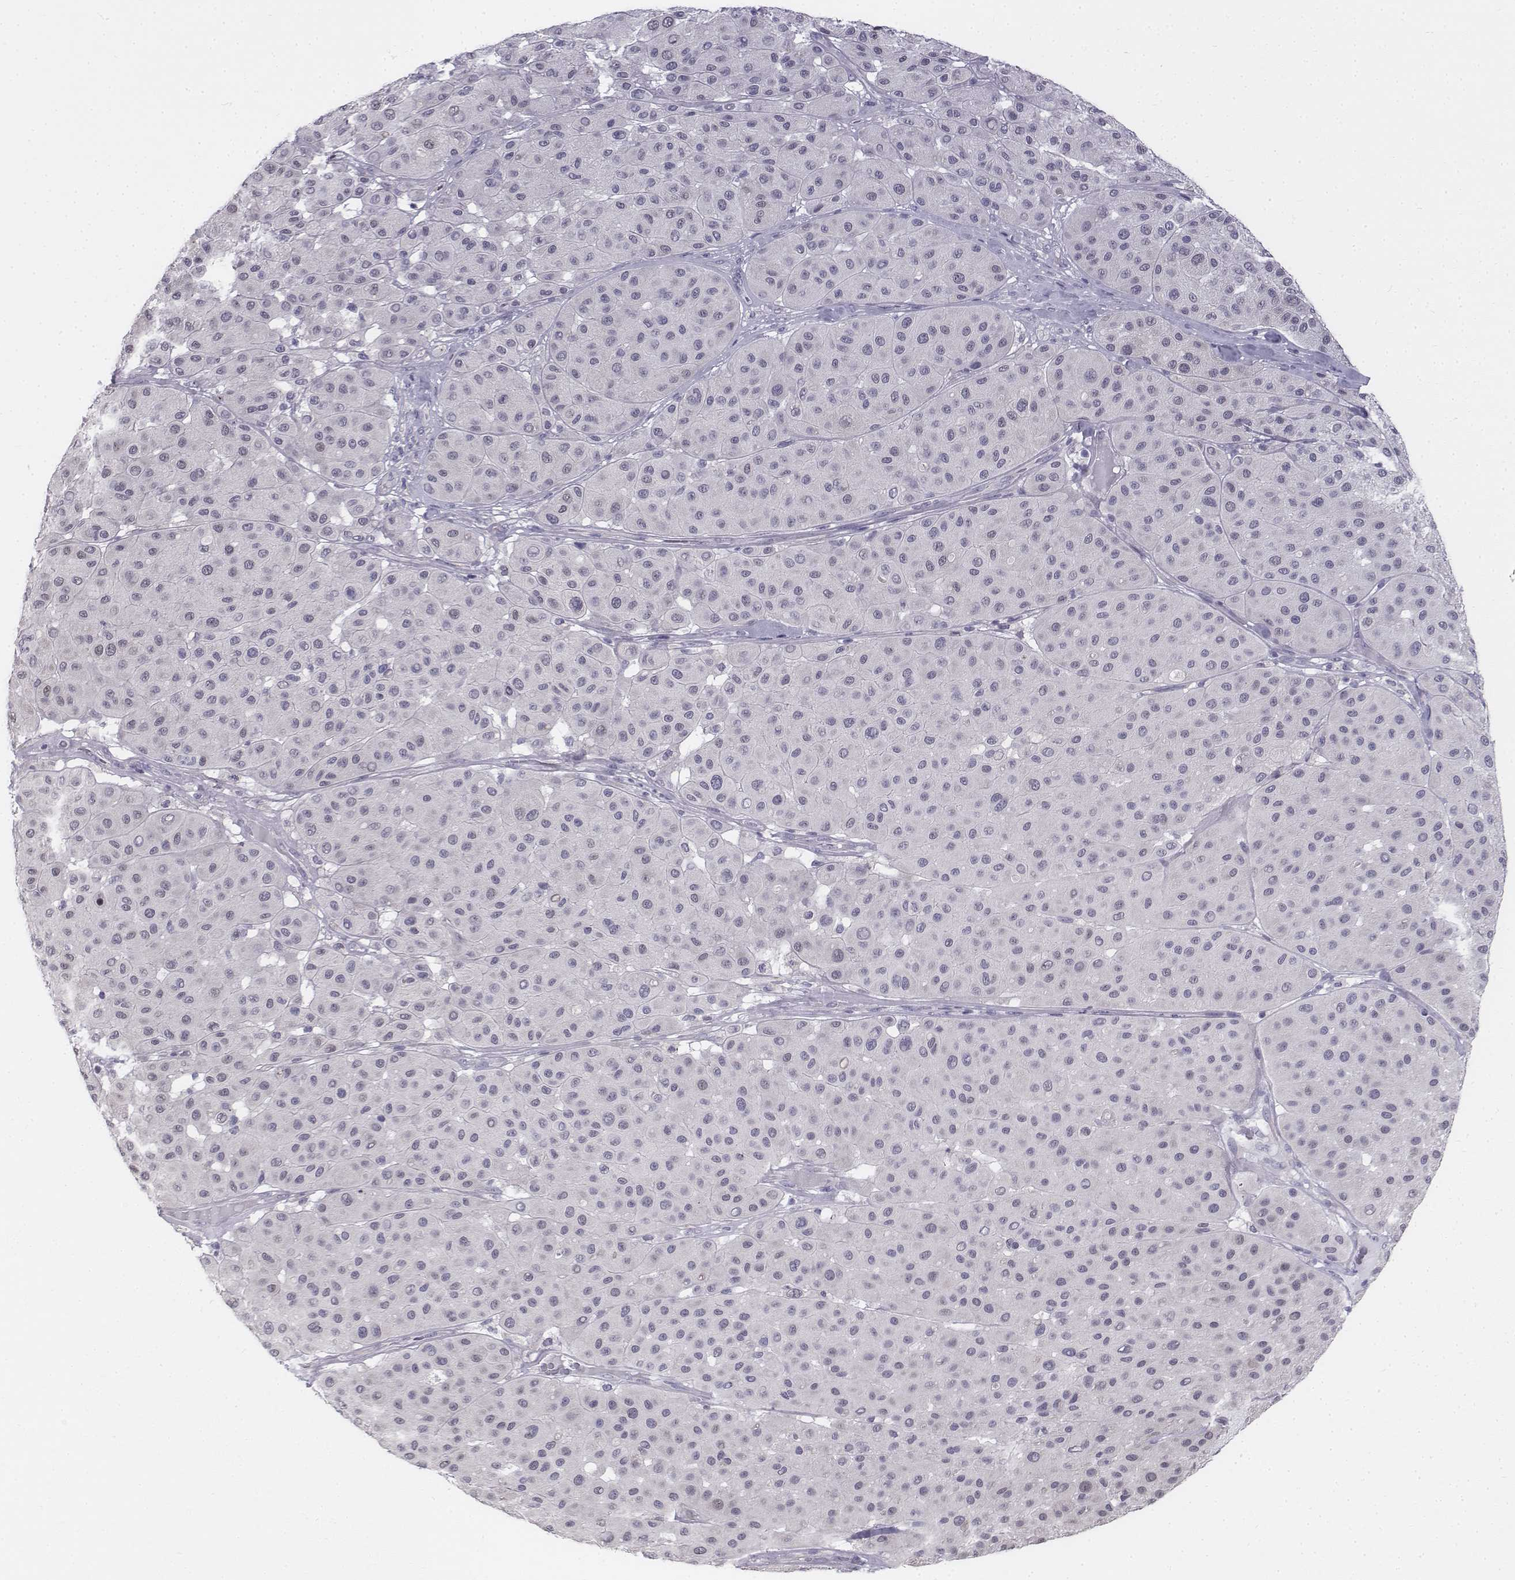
{"staining": {"intensity": "negative", "quantity": "none", "location": "none"}, "tissue": "melanoma", "cell_type": "Tumor cells", "image_type": "cancer", "snomed": [{"axis": "morphology", "description": "Malignant melanoma, Metastatic site"}, {"axis": "topography", "description": "Smooth muscle"}], "caption": "Micrograph shows no significant protein staining in tumor cells of melanoma.", "gene": "PENK", "patient": {"sex": "male", "age": 41}}